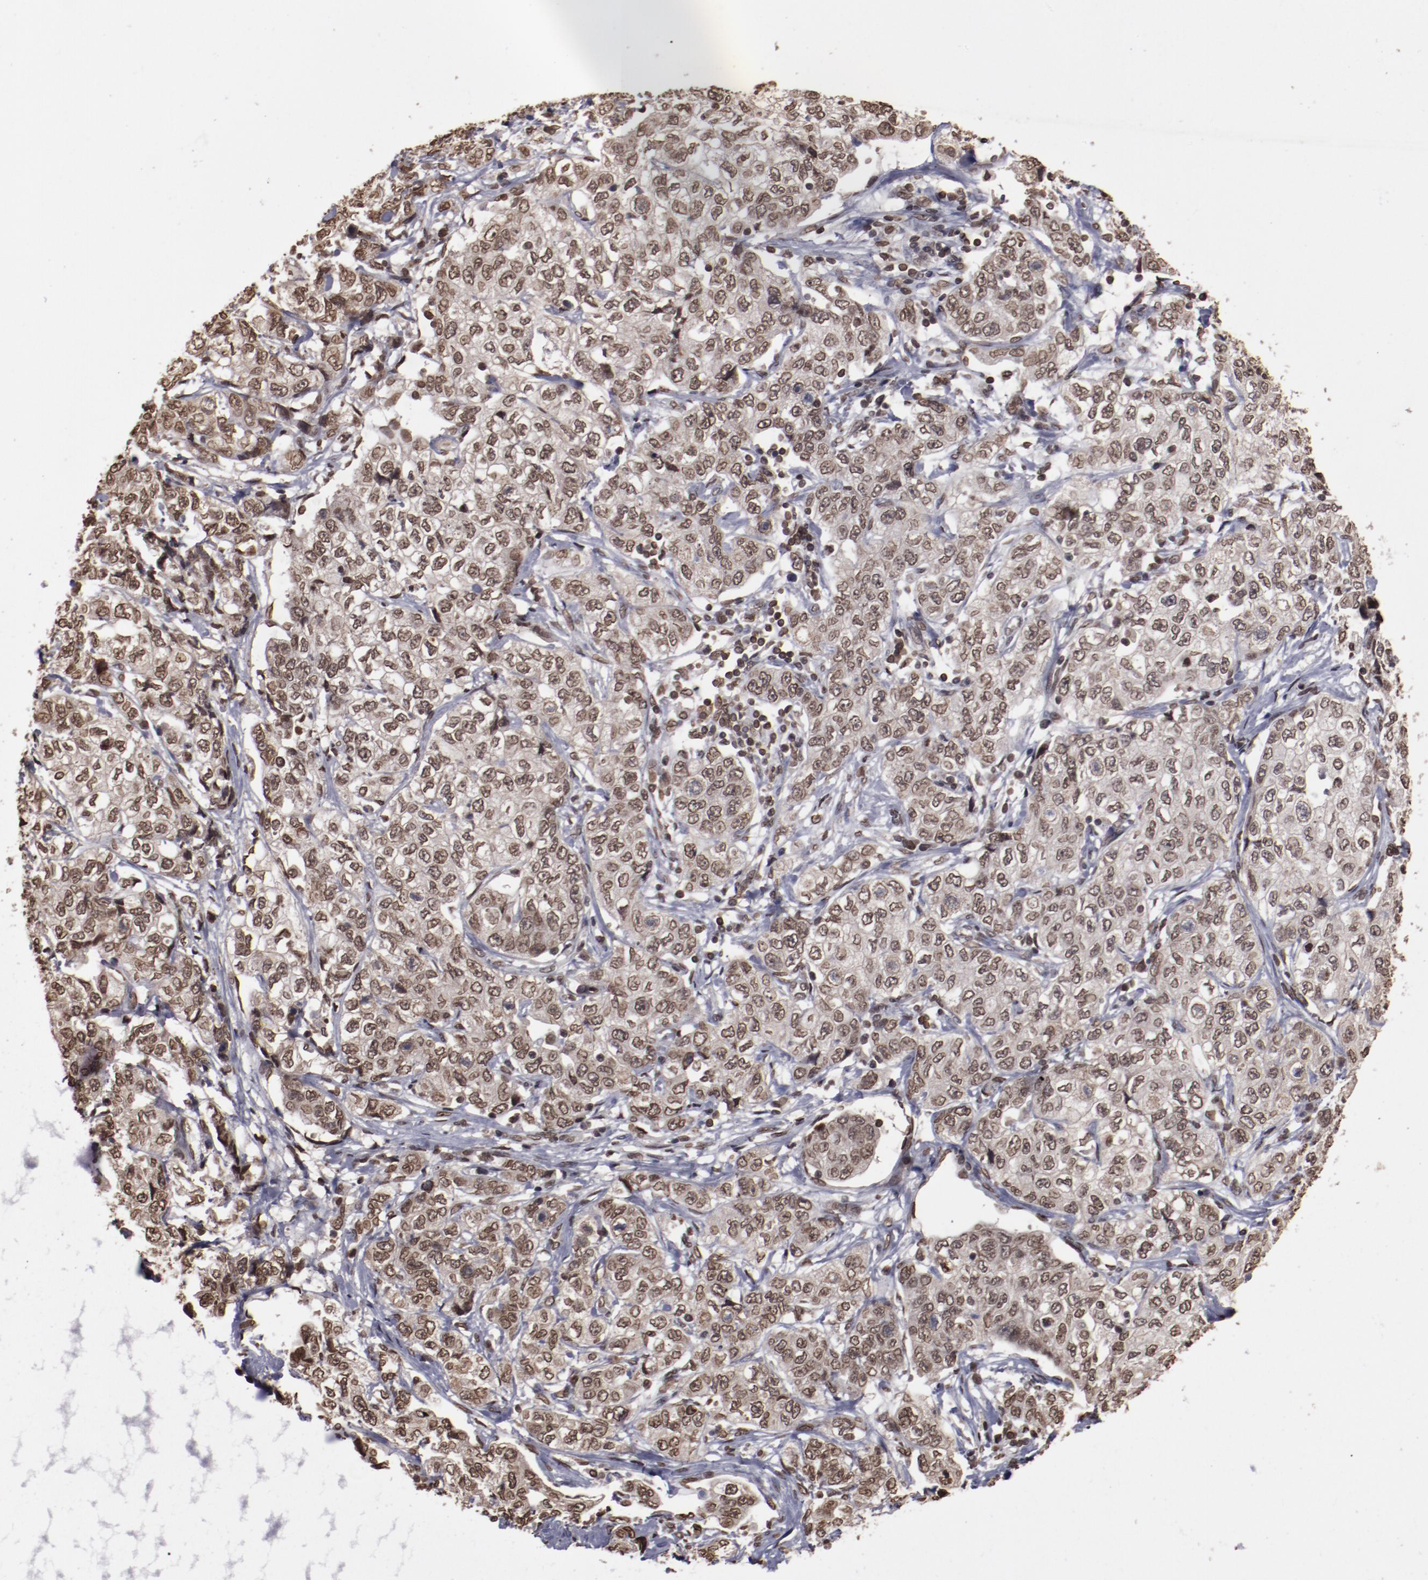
{"staining": {"intensity": "moderate", "quantity": ">75%", "location": "nuclear"}, "tissue": "stomach cancer", "cell_type": "Tumor cells", "image_type": "cancer", "snomed": [{"axis": "morphology", "description": "Adenocarcinoma, NOS"}, {"axis": "topography", "description": "Stomach"}], "caption": "Stomach cancer (adenocarcinoma) stained with a brown dye demonstrates moderate nuclear positive positivity in approximately >75% of tumor cells.", "gene": "AKT1", "patient": {"sex": "male", "age": 48}}